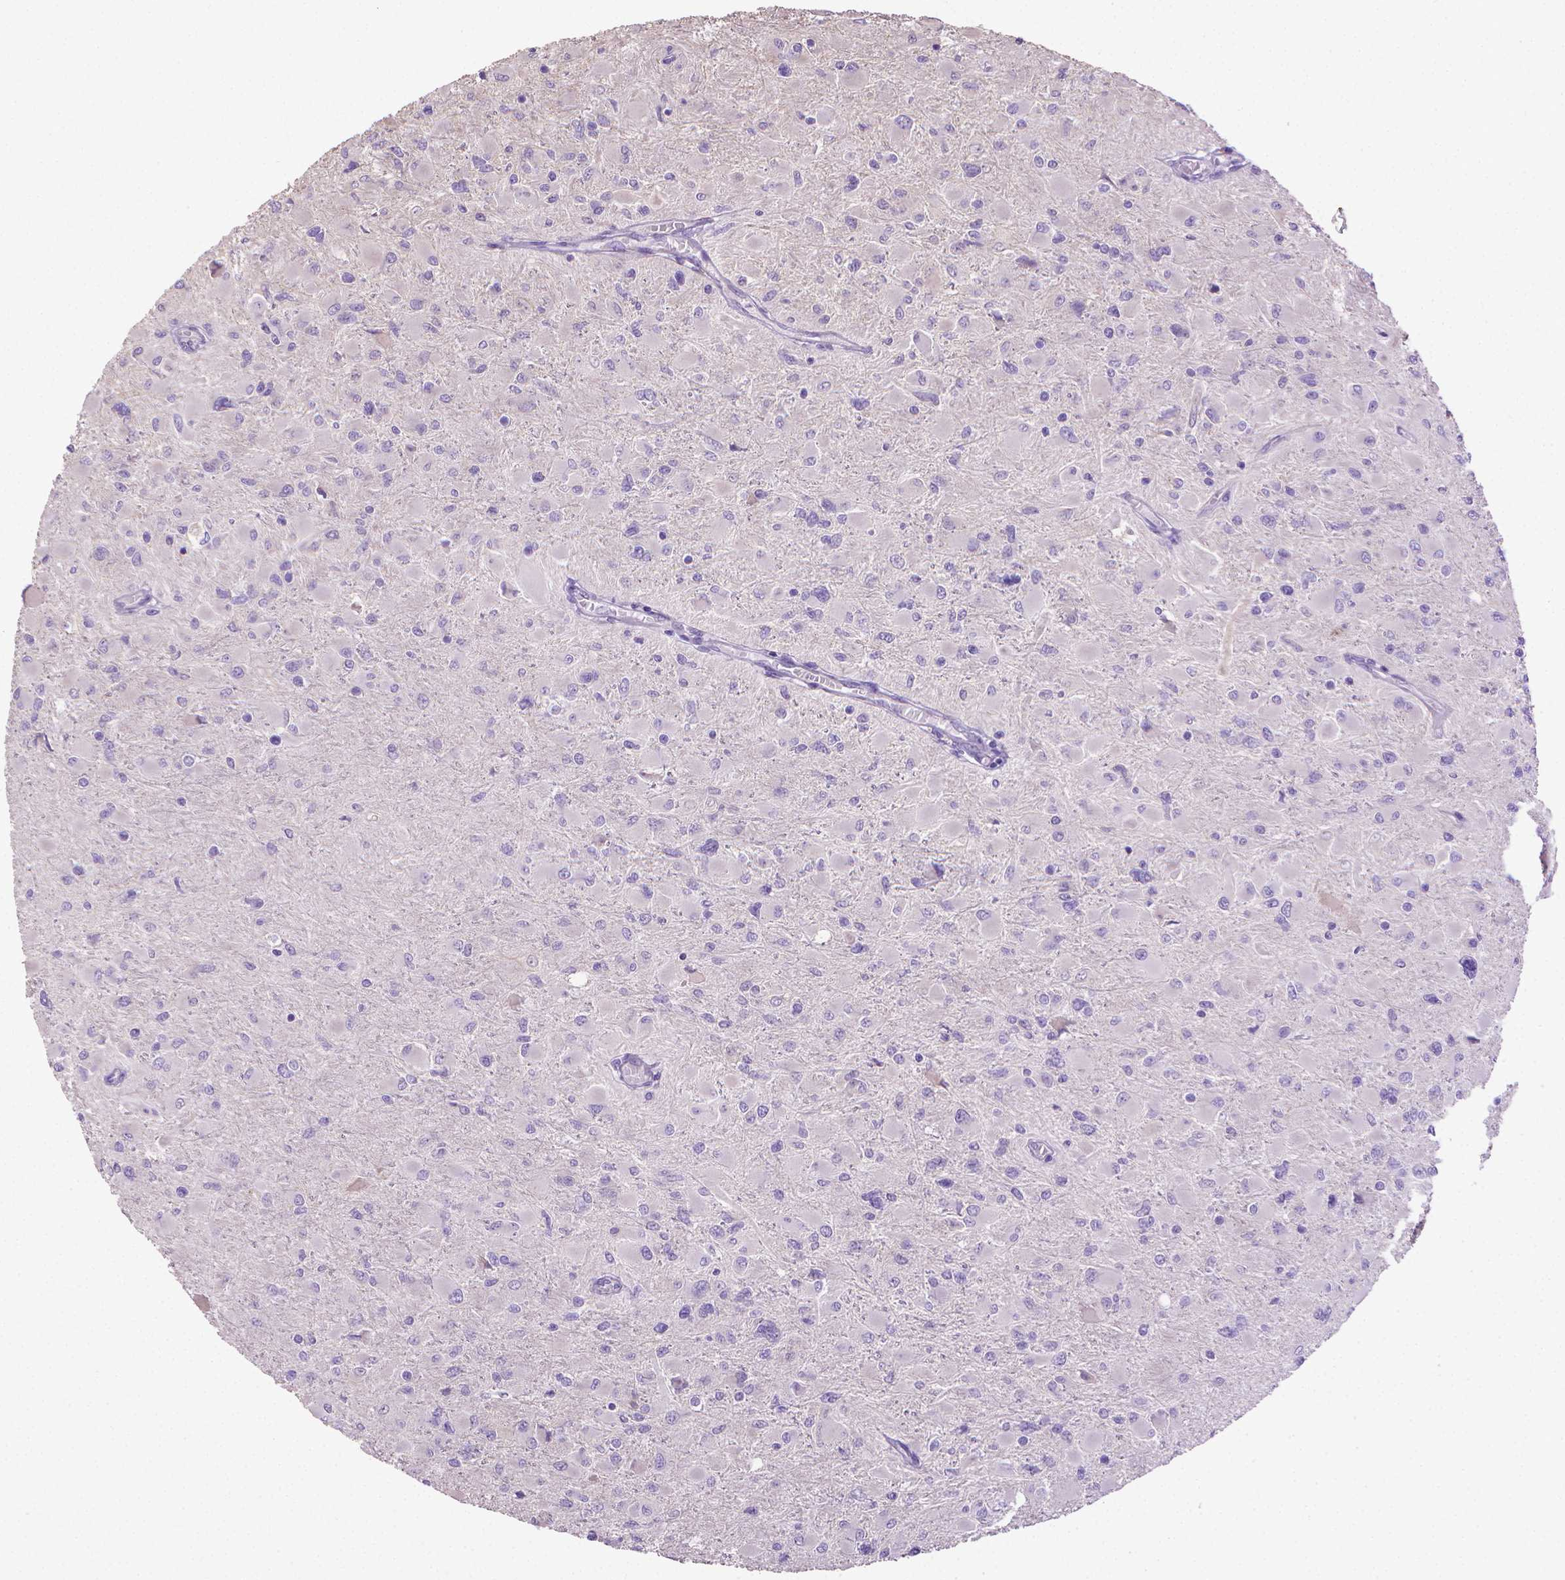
{"staining": {"intensity": "negative", "quantity": "none", "location": "none"}, "tissue": "glioma", "cell_type": "Tumor cells", "image_type": "cancer", "snomed": [{"axis": "morphology", "description": "Glioma, malignant, High grade"}, {"axis": "topography", "description": "Cerebral cortex"}], "caption": "Glioma was stained to show a protein in brown. There is no significant staining in tumor cells. (DAB (3,3'-diaminobenzidine) immunohistochemistry (IHC) with hematoxylin counter stain).", "gene": "PNMA2", "patient": {"sex": "female", "age": 36}}